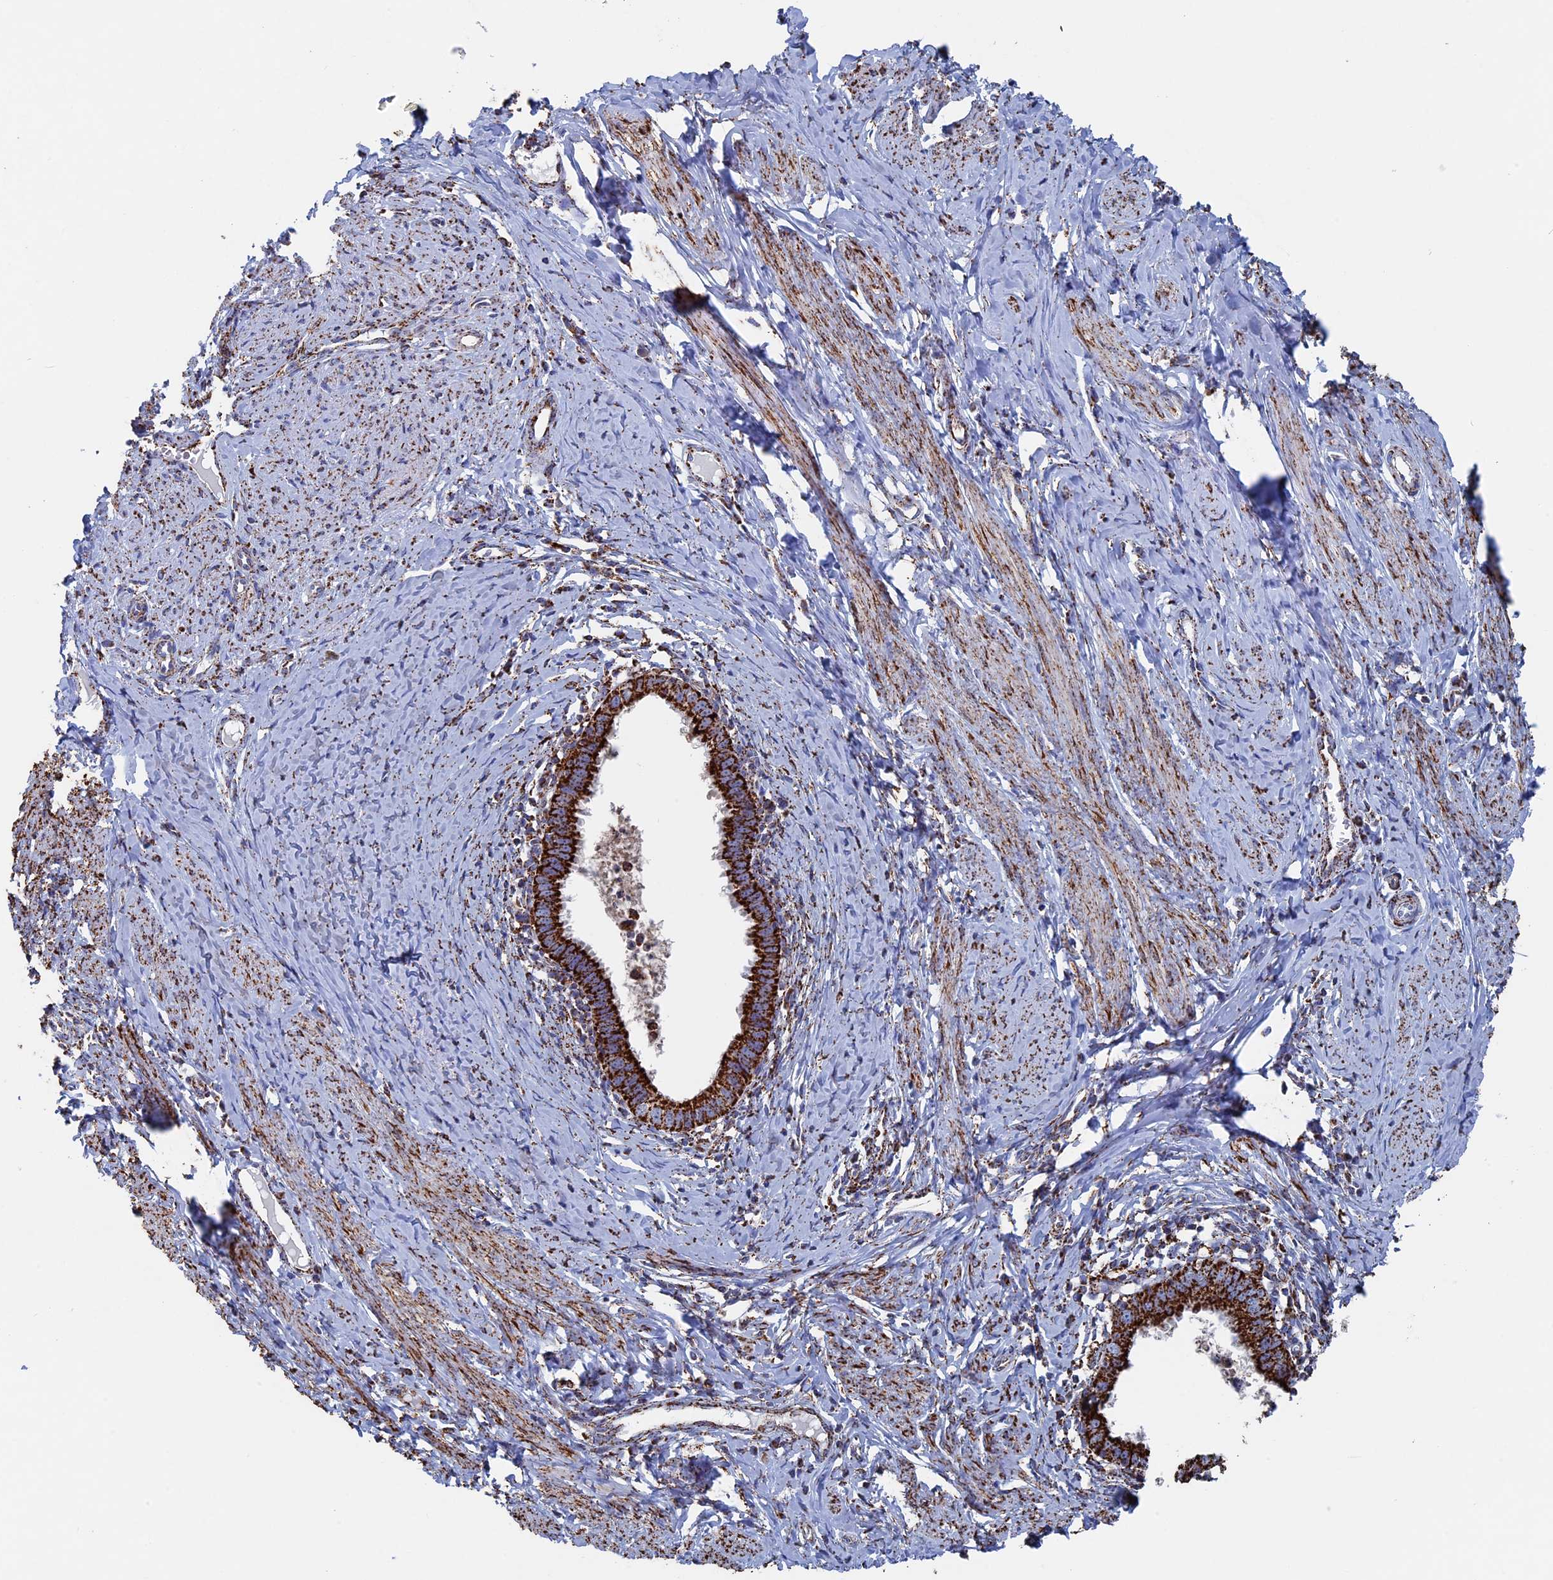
{"staining": {"intensity": "strong", "quantity": ">75%", "location": "cytoplasmic/membranous"}, "tissue": "cervical cancer", "cell_type": "Tumor cells", "image_type": "cancer", "snomed": [{"axis": "morphology", "description": "Adenocarcinoma, NOS"}, {"axis": "topography", "description": "Cervix"}], "caption": "A photomicrograph of human cervical adenocarcinoma stained for a protein exhibits strong cytoplasmic/membranous brown staining in tumor cells.", "gene": "SEC24D", "patient": {"sex": "female", "age": 36}}